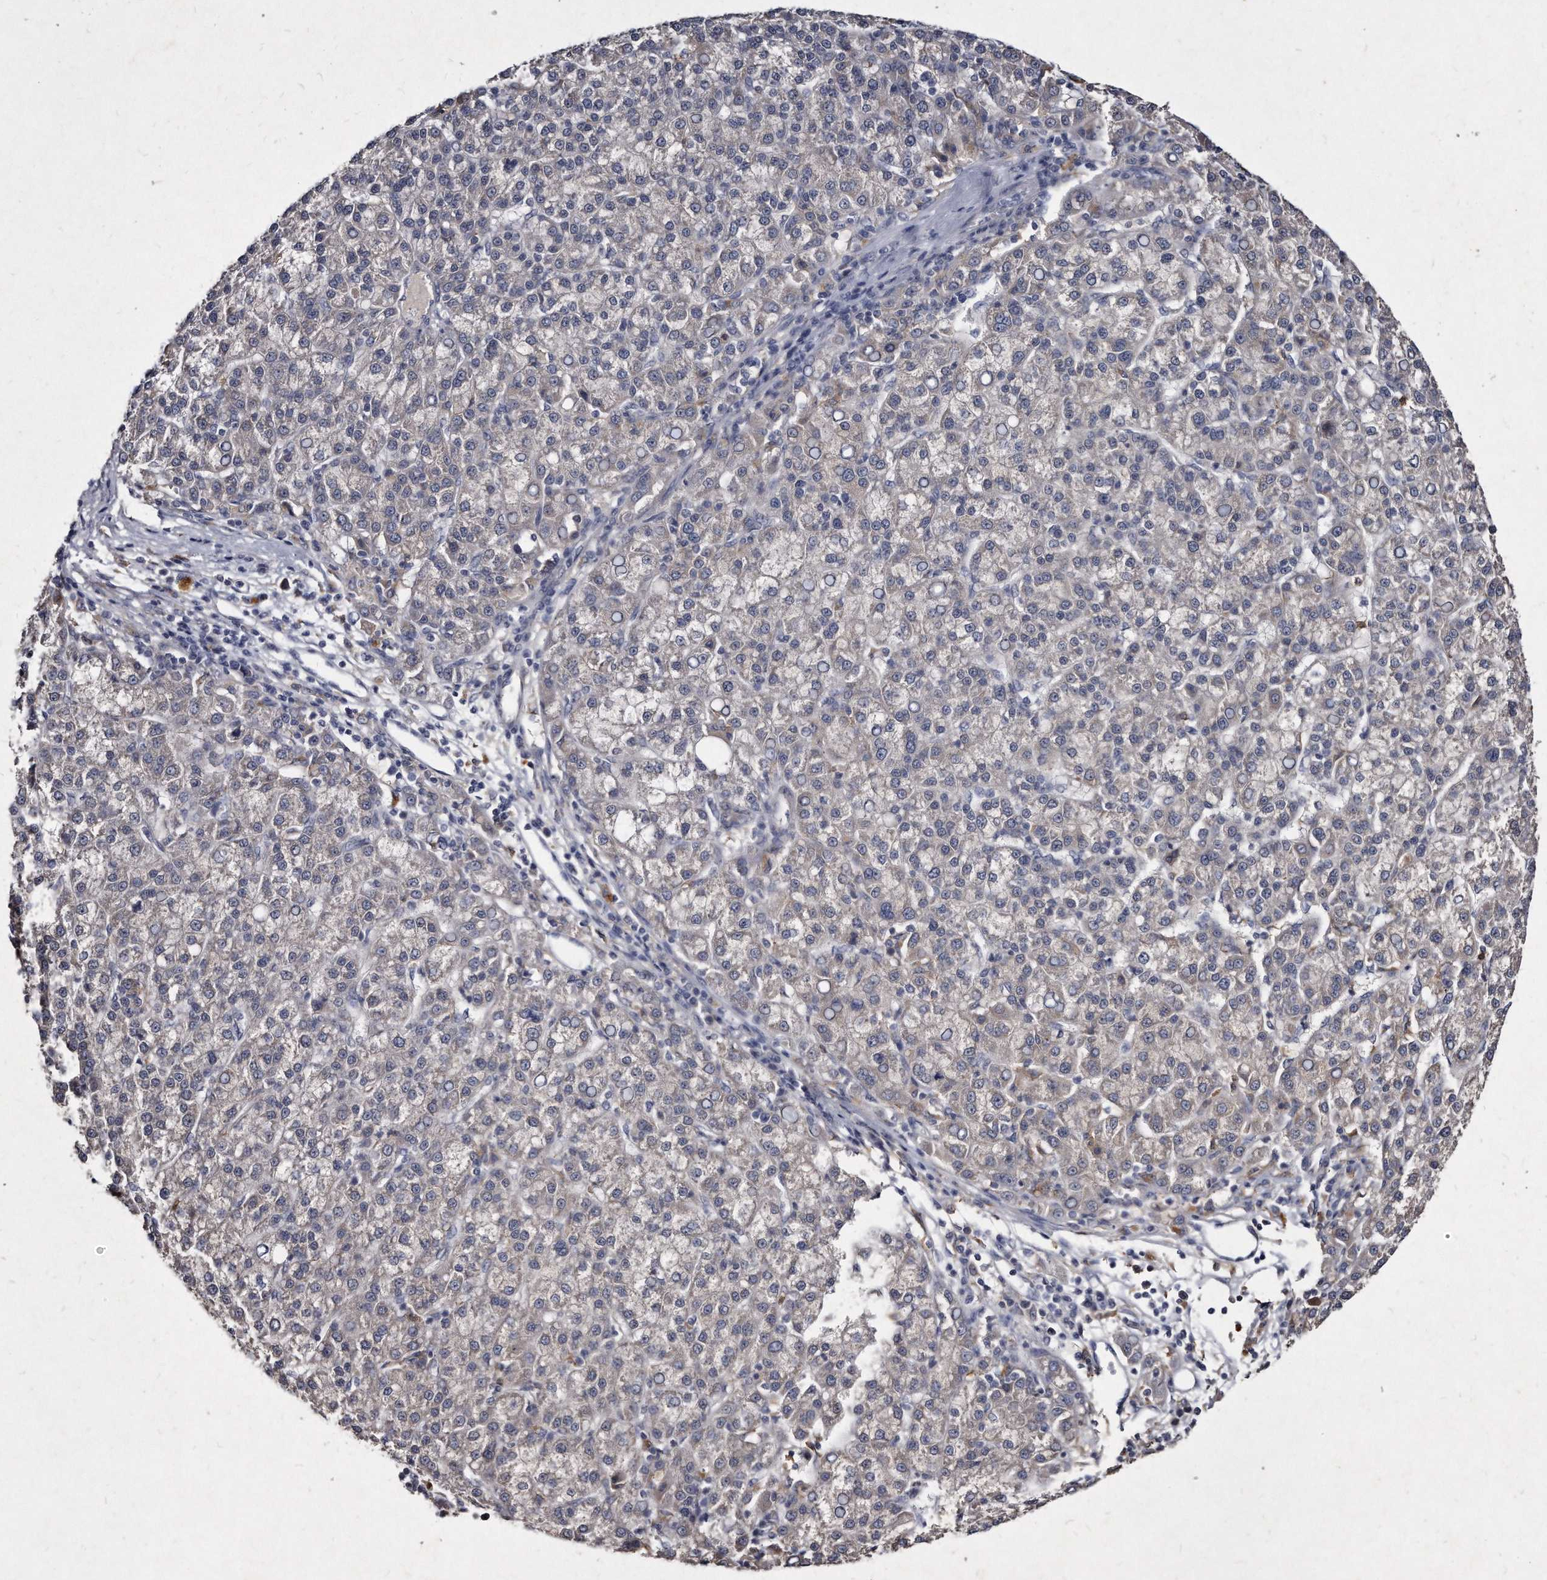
{"staining": {"intensity": "negative", "quantity": "none", "location": "none"}, "tissue": "liver cancer", "cell_type": "Tumor cells", "image_type": "cancer", "snomed": [{"axis": "morphology", "description": "Carcinoma, Hepatocellular, NOS"}, {"axis": "topography", "description": "Liver"}], "caption": "Liver hepatocellular carcinoma was stained to show a protein in brown. There is no significant positivity in tumor cells. (Stains: DAB (3,3'-diaminobenzidine) IHC with hematoxylin counter stain, Microscopy: brightfield microscopy at high magnification).", "gene": "KLHDC3", "patient": {"sex": "female", "age": 58}}